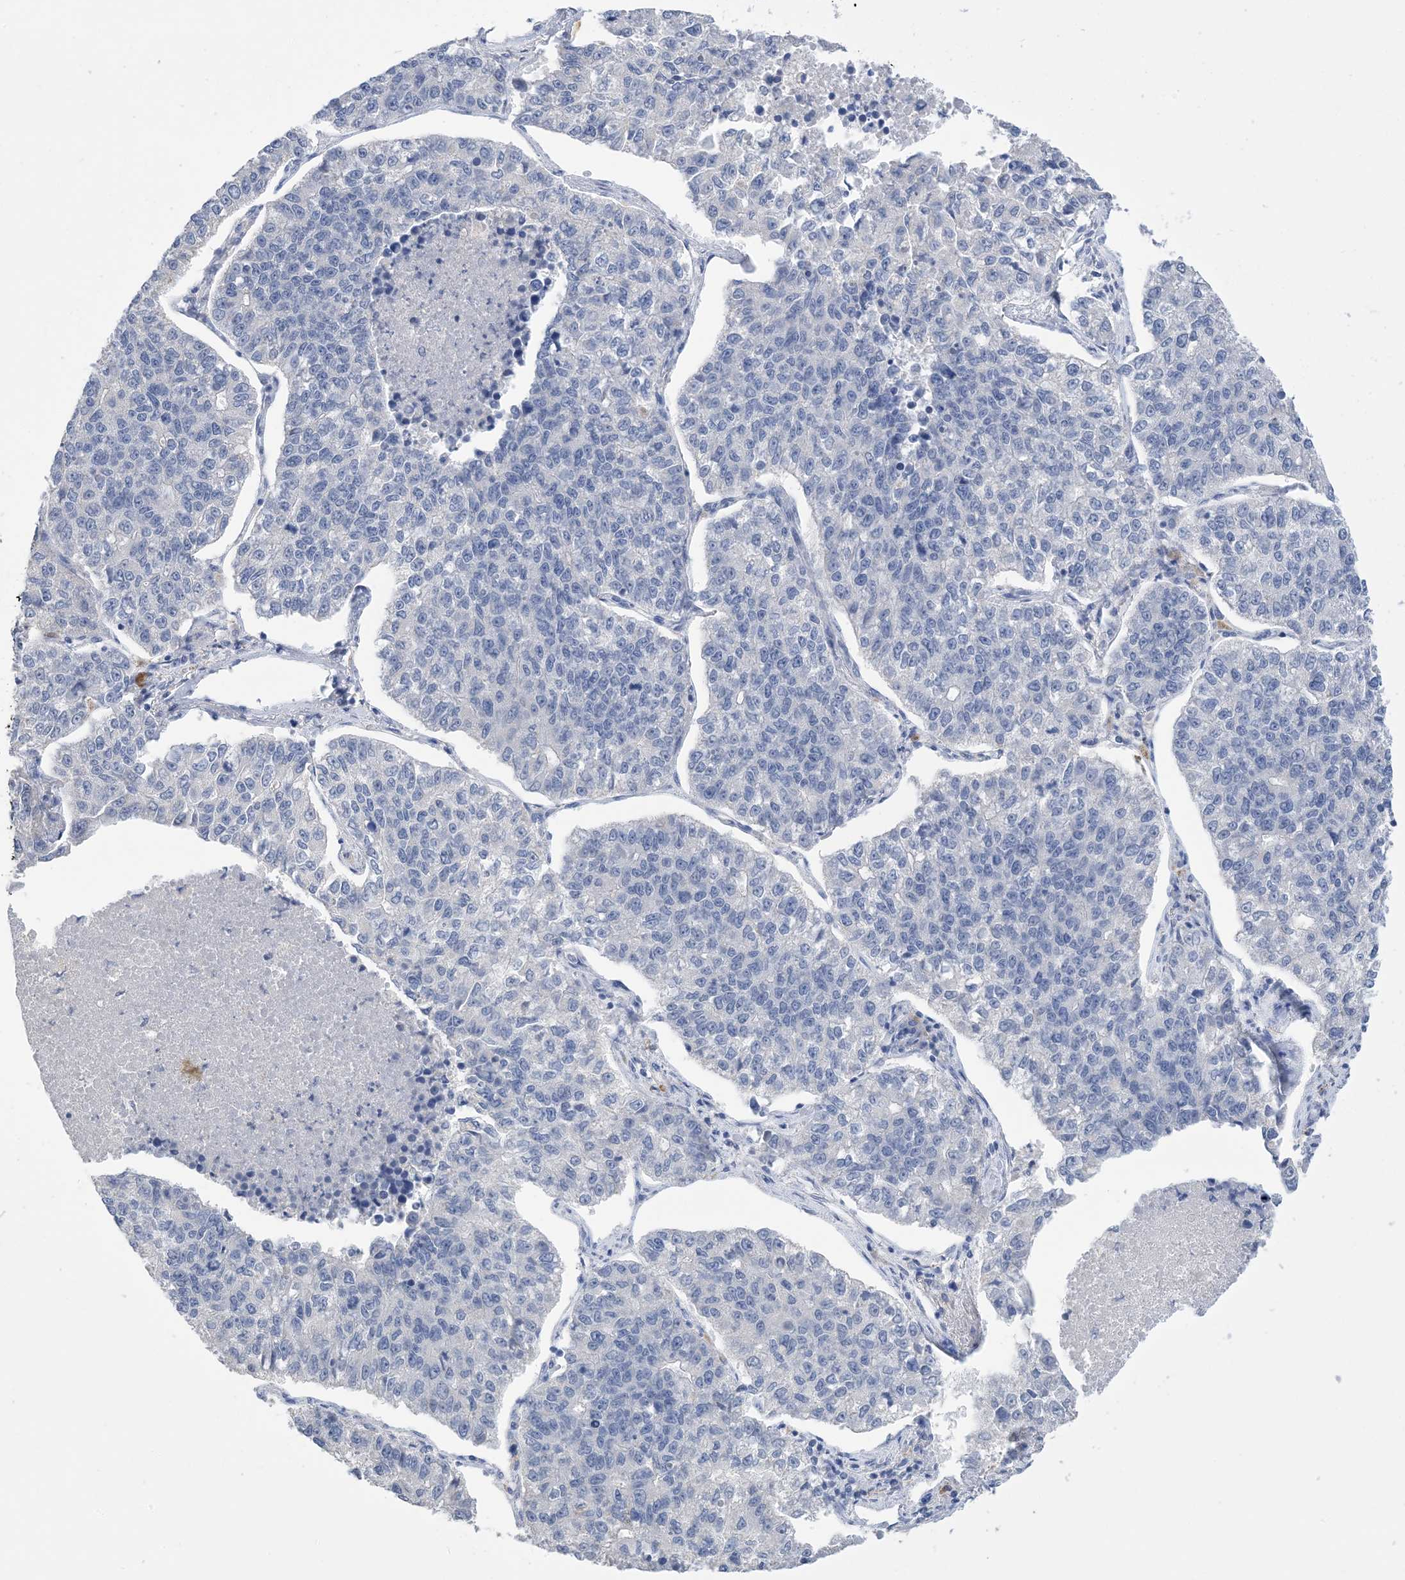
{"staining": {"intensity": "negative", "quantity": "none", "location": "none"}, "tissue": "lung cancer", "cell_type": "Tumor cells", "image_type": "cancer", "snomed": [{"axis": "morphology", "description": "Adenocarcinoma, NOS"}, {"axis": "topography", "description": "Lung"}], "caption": "The photomicrograph shows no staining of tumor cells in lung adenocarcinoma.", "gene": "DSC3", "patient": {"sex": "male", "age": 49}}